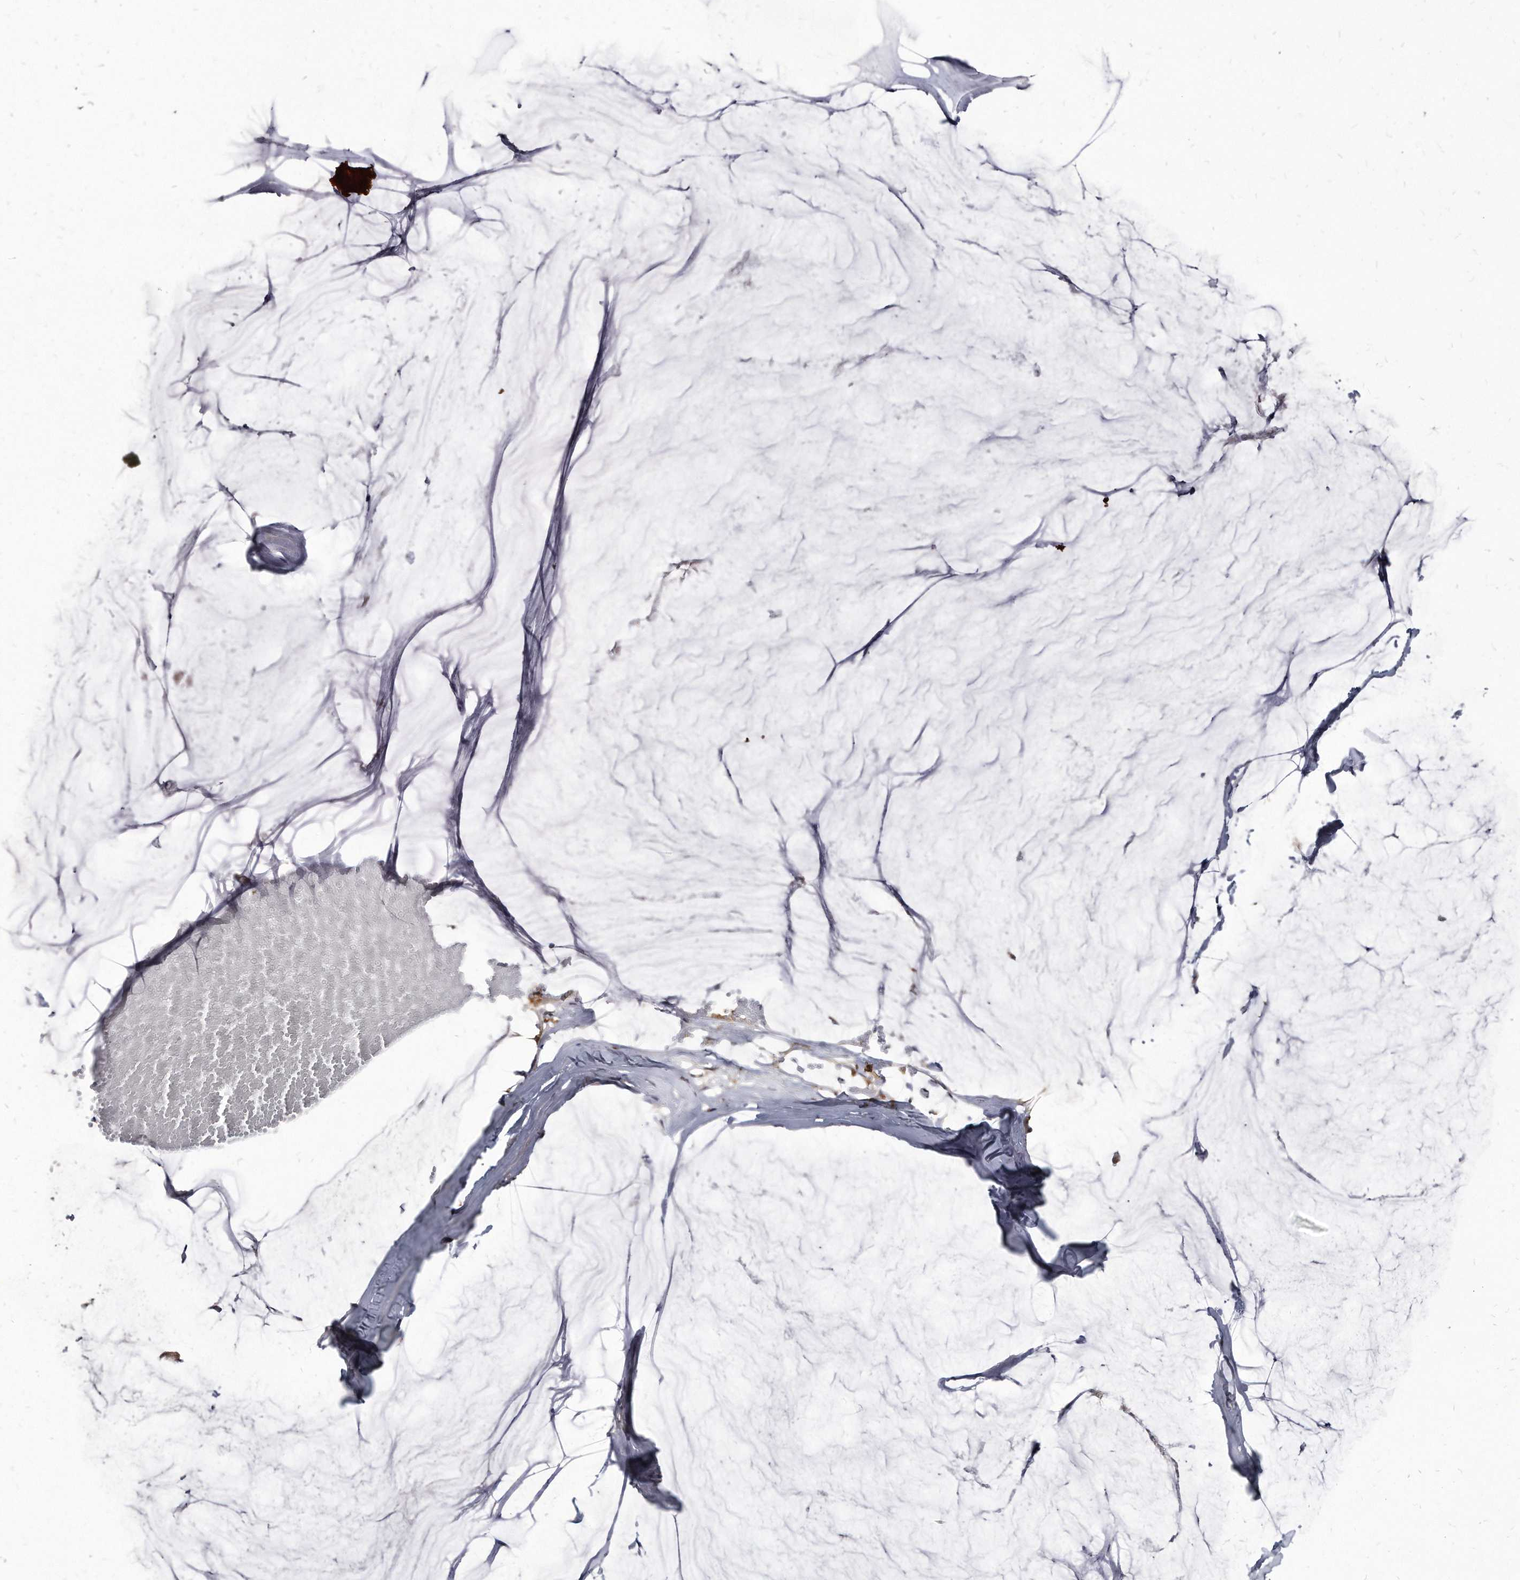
{"staining": {"intensity": "negative", "quantity": "none", "location": "none"}, "tissue": "ovarian cancer", "cell_type": "Tumor cells", "image_type": "cancer", "snomed": [{"axis": "morphology", "description": "Cystadenocarcinoma, mucinous, NOS"}, {"axis": "topography", "description": "Ovary"}], "caption": "Tumor cells are negative for protein expression in human mucinous cystadenocarcinoma (ovarian).", "gene": "KLHDC3", "patient": {"sex": "female", "age": 39}}